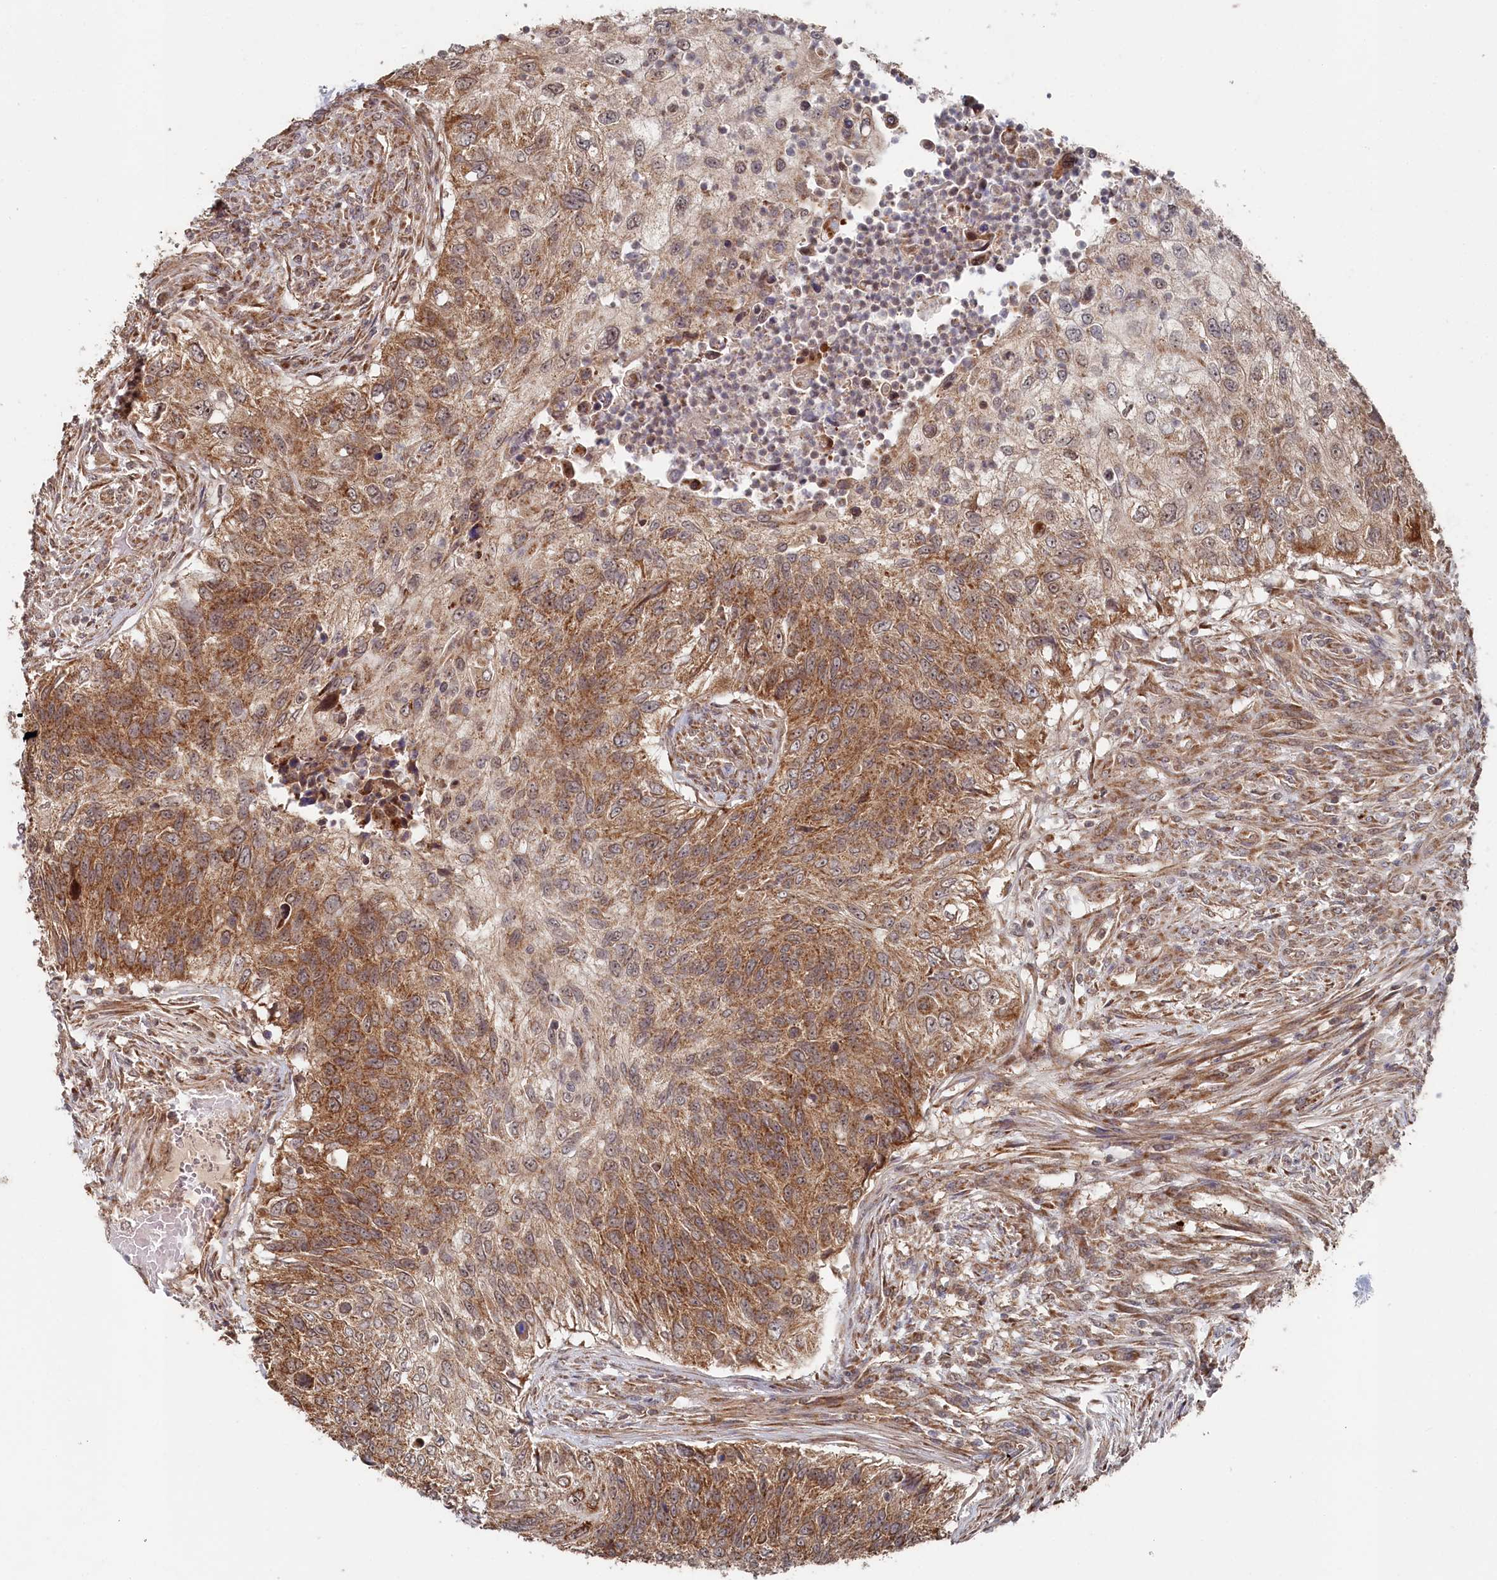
{"staining": {"intensity": "moderate", "quantity": ">75%", "location": "cytoplasmic/membranous"}, "tissue": "urothelial cancer", "cell_type": "Tumor cells", "image_type": "cancer", "snomed": [{"axis": "morphology", "description": "Urothelial carcinoma, High grade"}, {"axis": "topography", "description": "Urinary bladder"}], "caption": "Immunohistochemistry (DAB (3,3'-diaminobenzidine)) staining of urothelial cancer reveals moderate cytoplasmic/membranous protein positivity in approximately >75% of tumor cells.", "gene": "WAPL", "patient": {"sex": "female", "age": 60}}